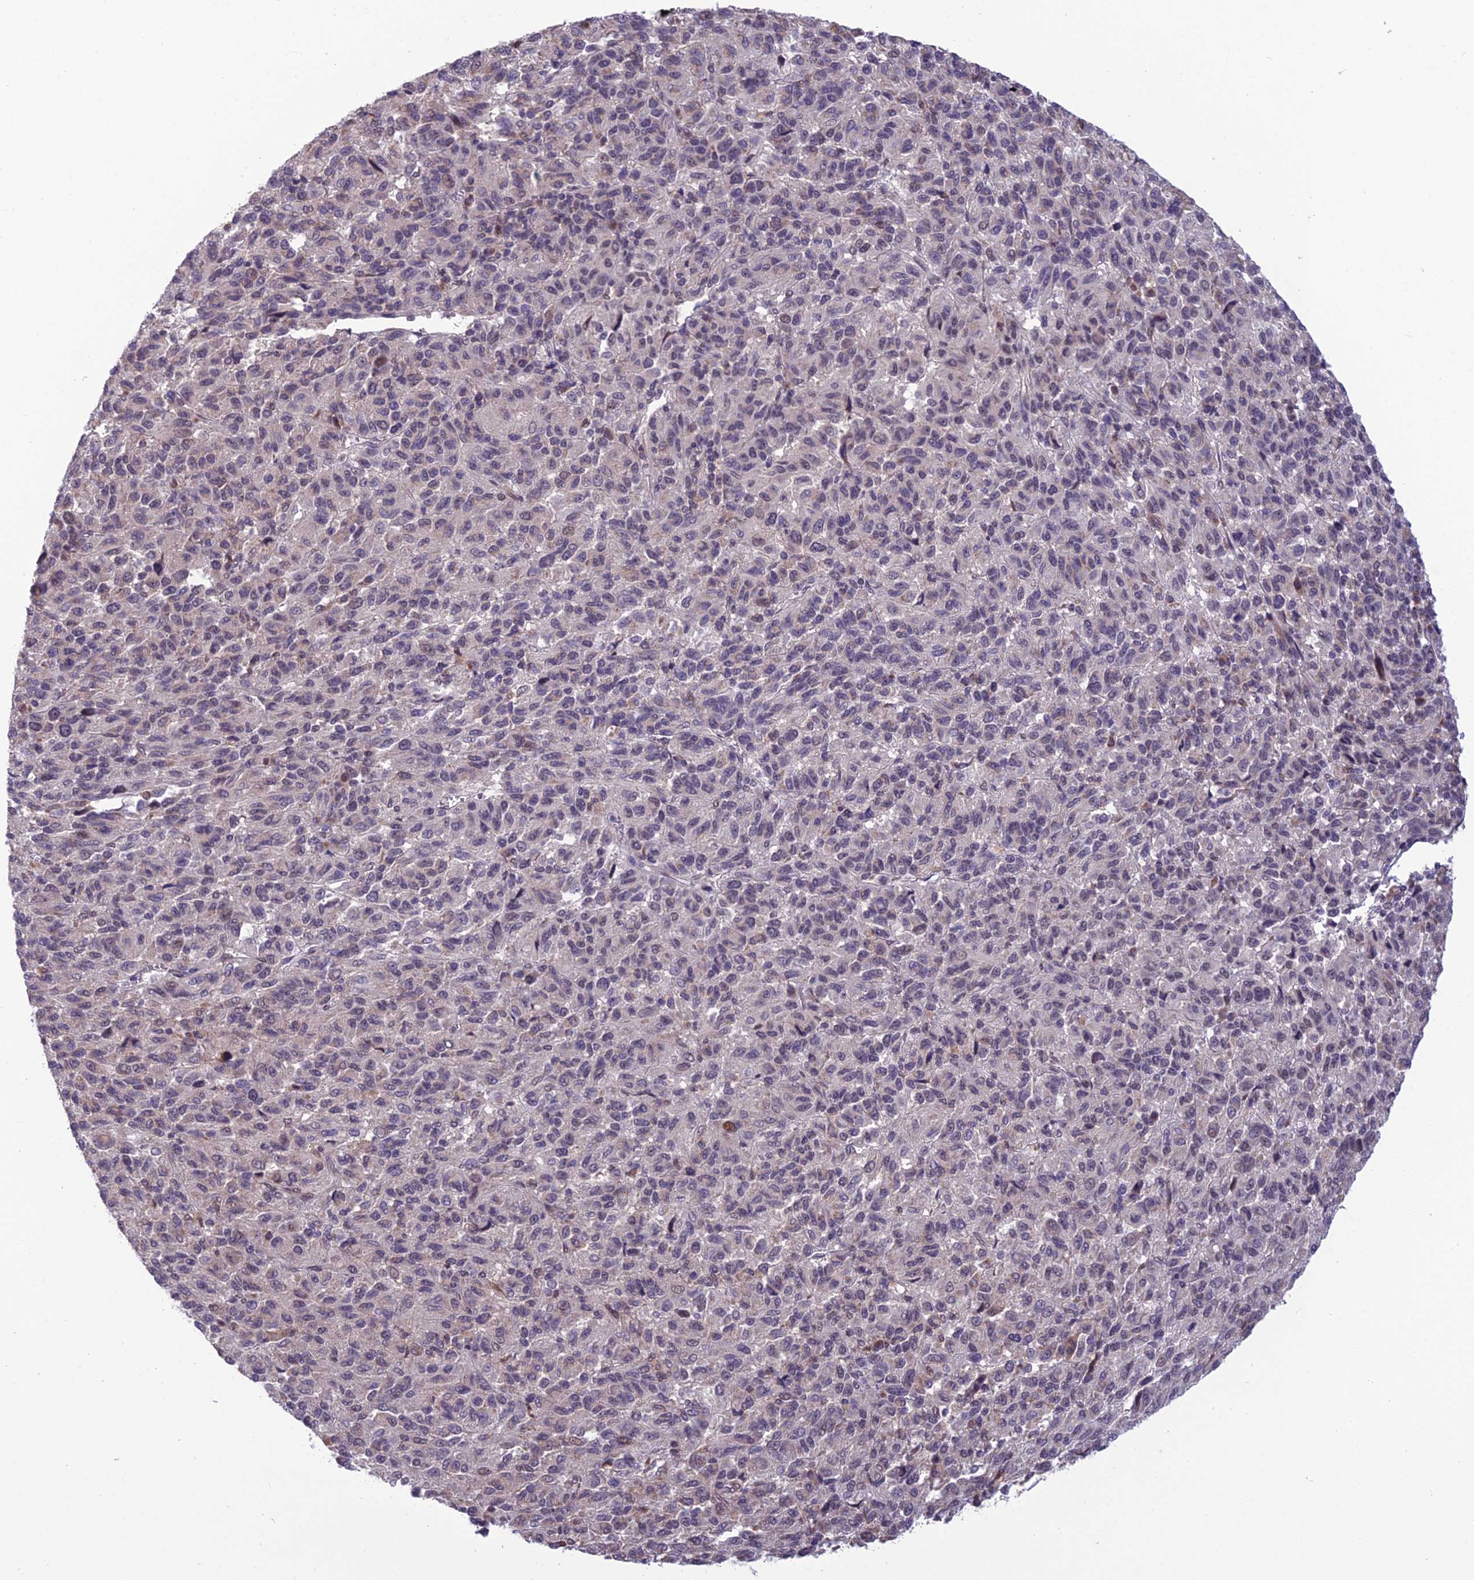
{"staining": {"intensity": "negative", "quantity": "none", "location": "none"}, "tissue": "melanoma", "cell_type": "Tumor cells", "image_type": "cancer", "snomed": [{"axis": "morphology", "description": "Malignant melanoma, Metastatic site"}, {"axis": "topography", "description": "Lung"}], "caption": "There is no significant expression in tumor cells of melanoma. The staining is performed using DAB (3,3'-diaminobenzidine) brown chromogen with nuclei counter-stained in using hematoxylin.", "gene": "FBRS", "patient": {"sex": "male", "age": 64}}